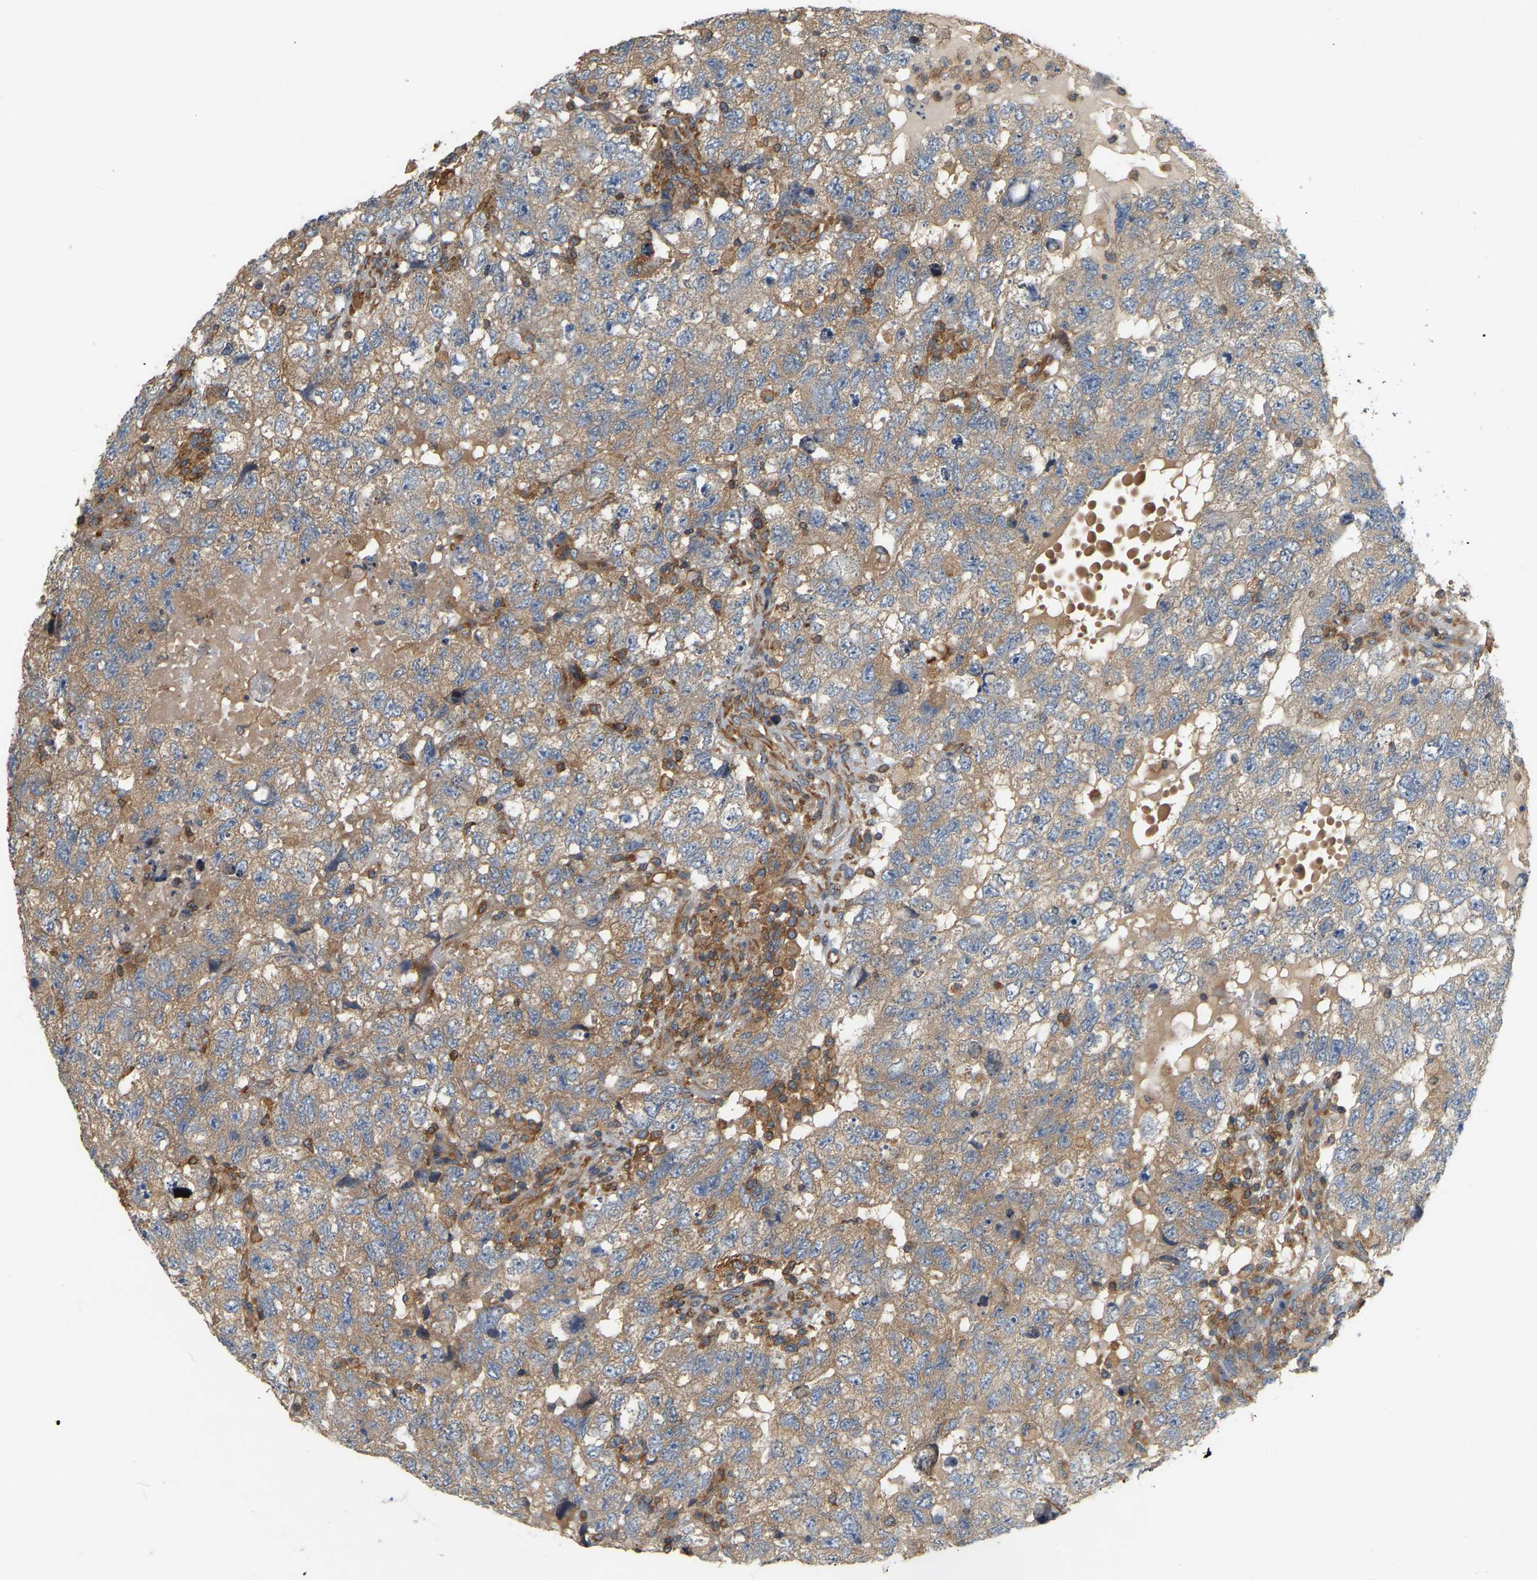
{"staining": {"intensity": "weak", "quantity": ">75%", "location": "cytoplasmic/membranous"}, "tissue": "testis cancer", "cell_type": "Tumor cells", "image_type": "cancer", "snomed": [{"axis": "morphology", "description": "Carcinoma, Embryonal, NOS"}, {"axis": "topography", "description": "Testis"}], "caption": "Testis cancer (embryonal carcinoma) stained with a brown dye exhibits weak cytoplasmic/membranous positive expression in about >75% of tumor cells.", "gene": "AKAP13", "patient": {"sex": "male", "age": 36}}